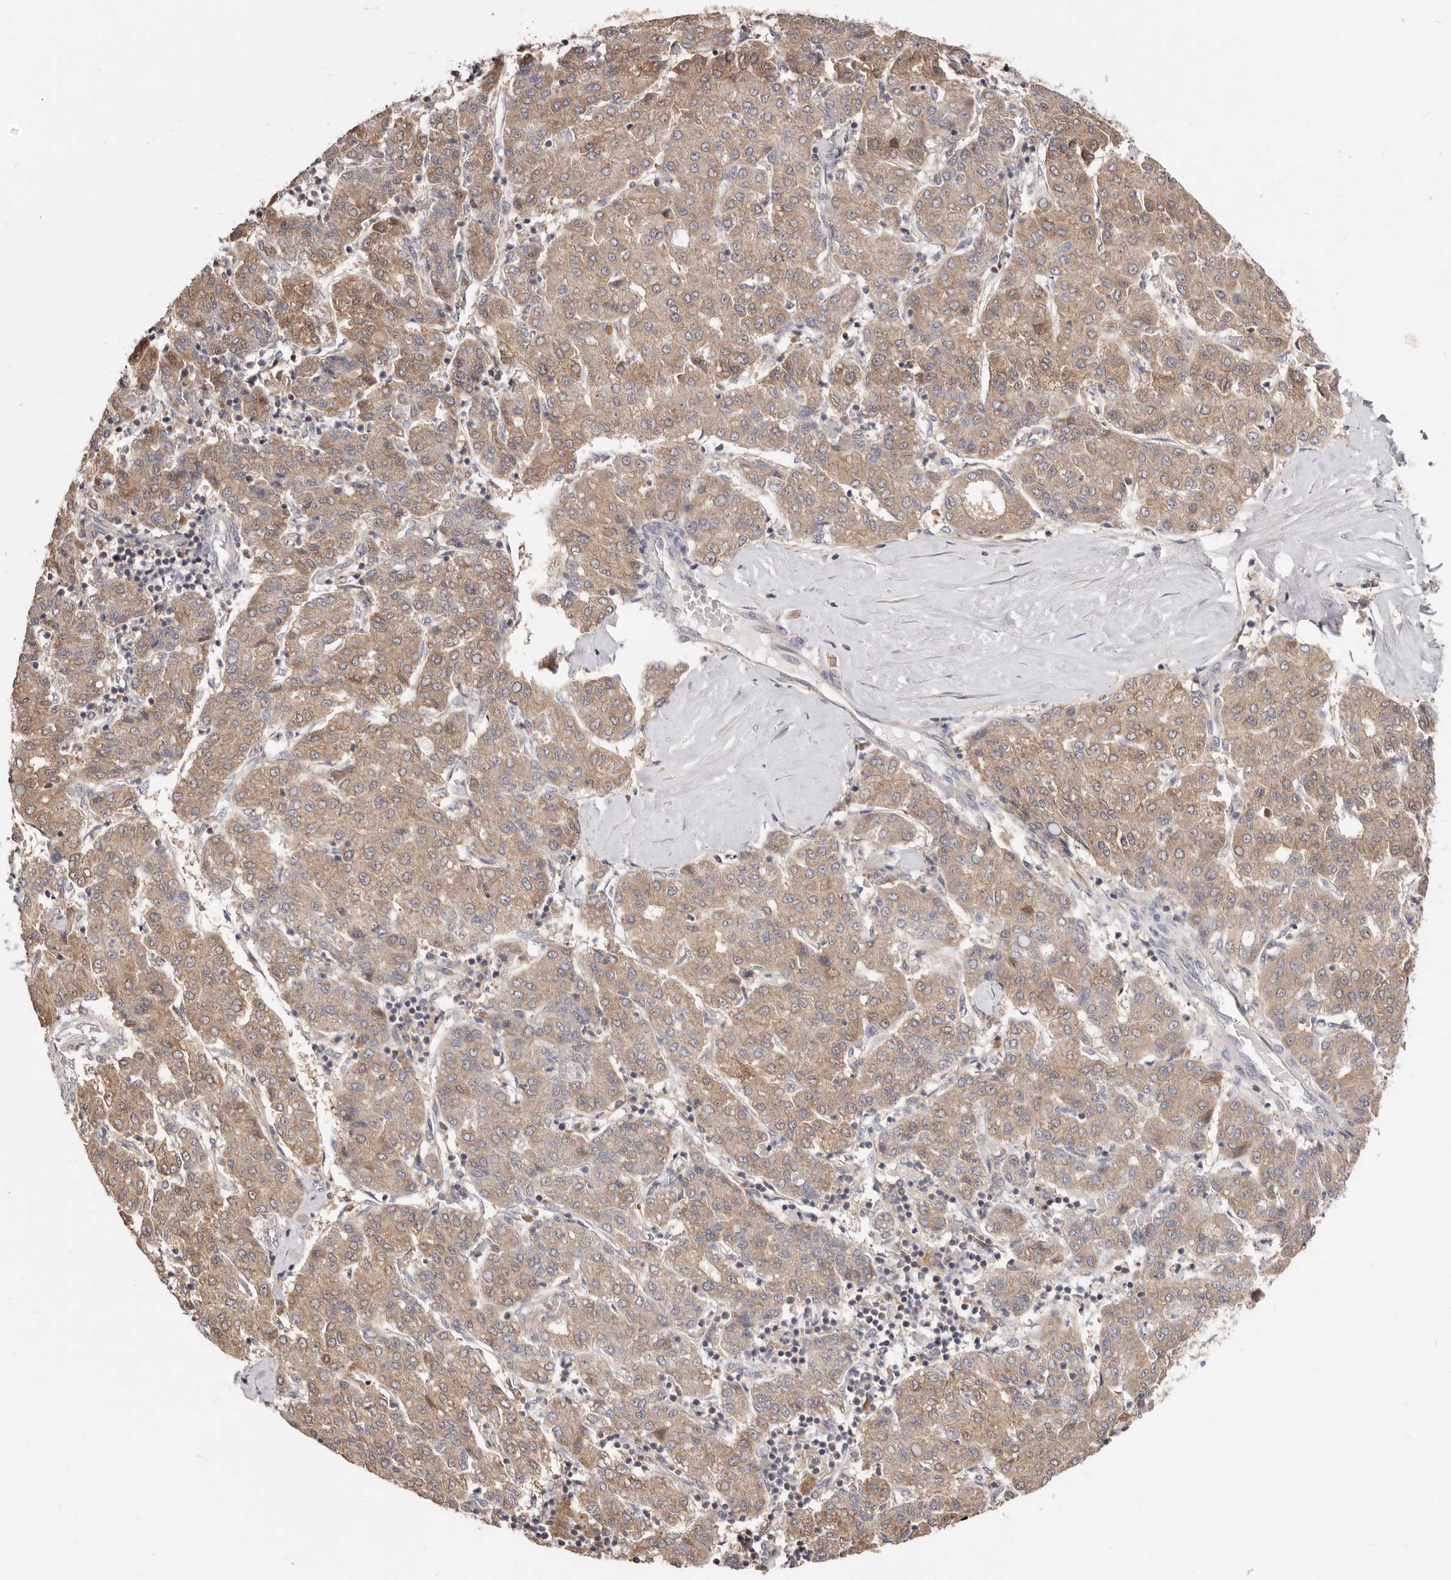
{"staining": {"intensity": "moderate", "quantity": ">75%", "location": "cytoplasmic/membranous"}, "tissue": "liver cancer", "cell_type": "Tumor cells", "image_type": "cancer", "snomed": [{"axis": "morphology", "description": "Carcinoma, Hepatocellular, NOS"}, {"axis": "topography", "description": "Liver"}], "caption": "A histopathology image of human liver cancer (hepatocellular carcinoma) stained for a protein displays moderate cytoplasmic/membranous brown staining in tumor cells.", "gene": "LRP6", "patient": {"sex": "male", "age": 65}}